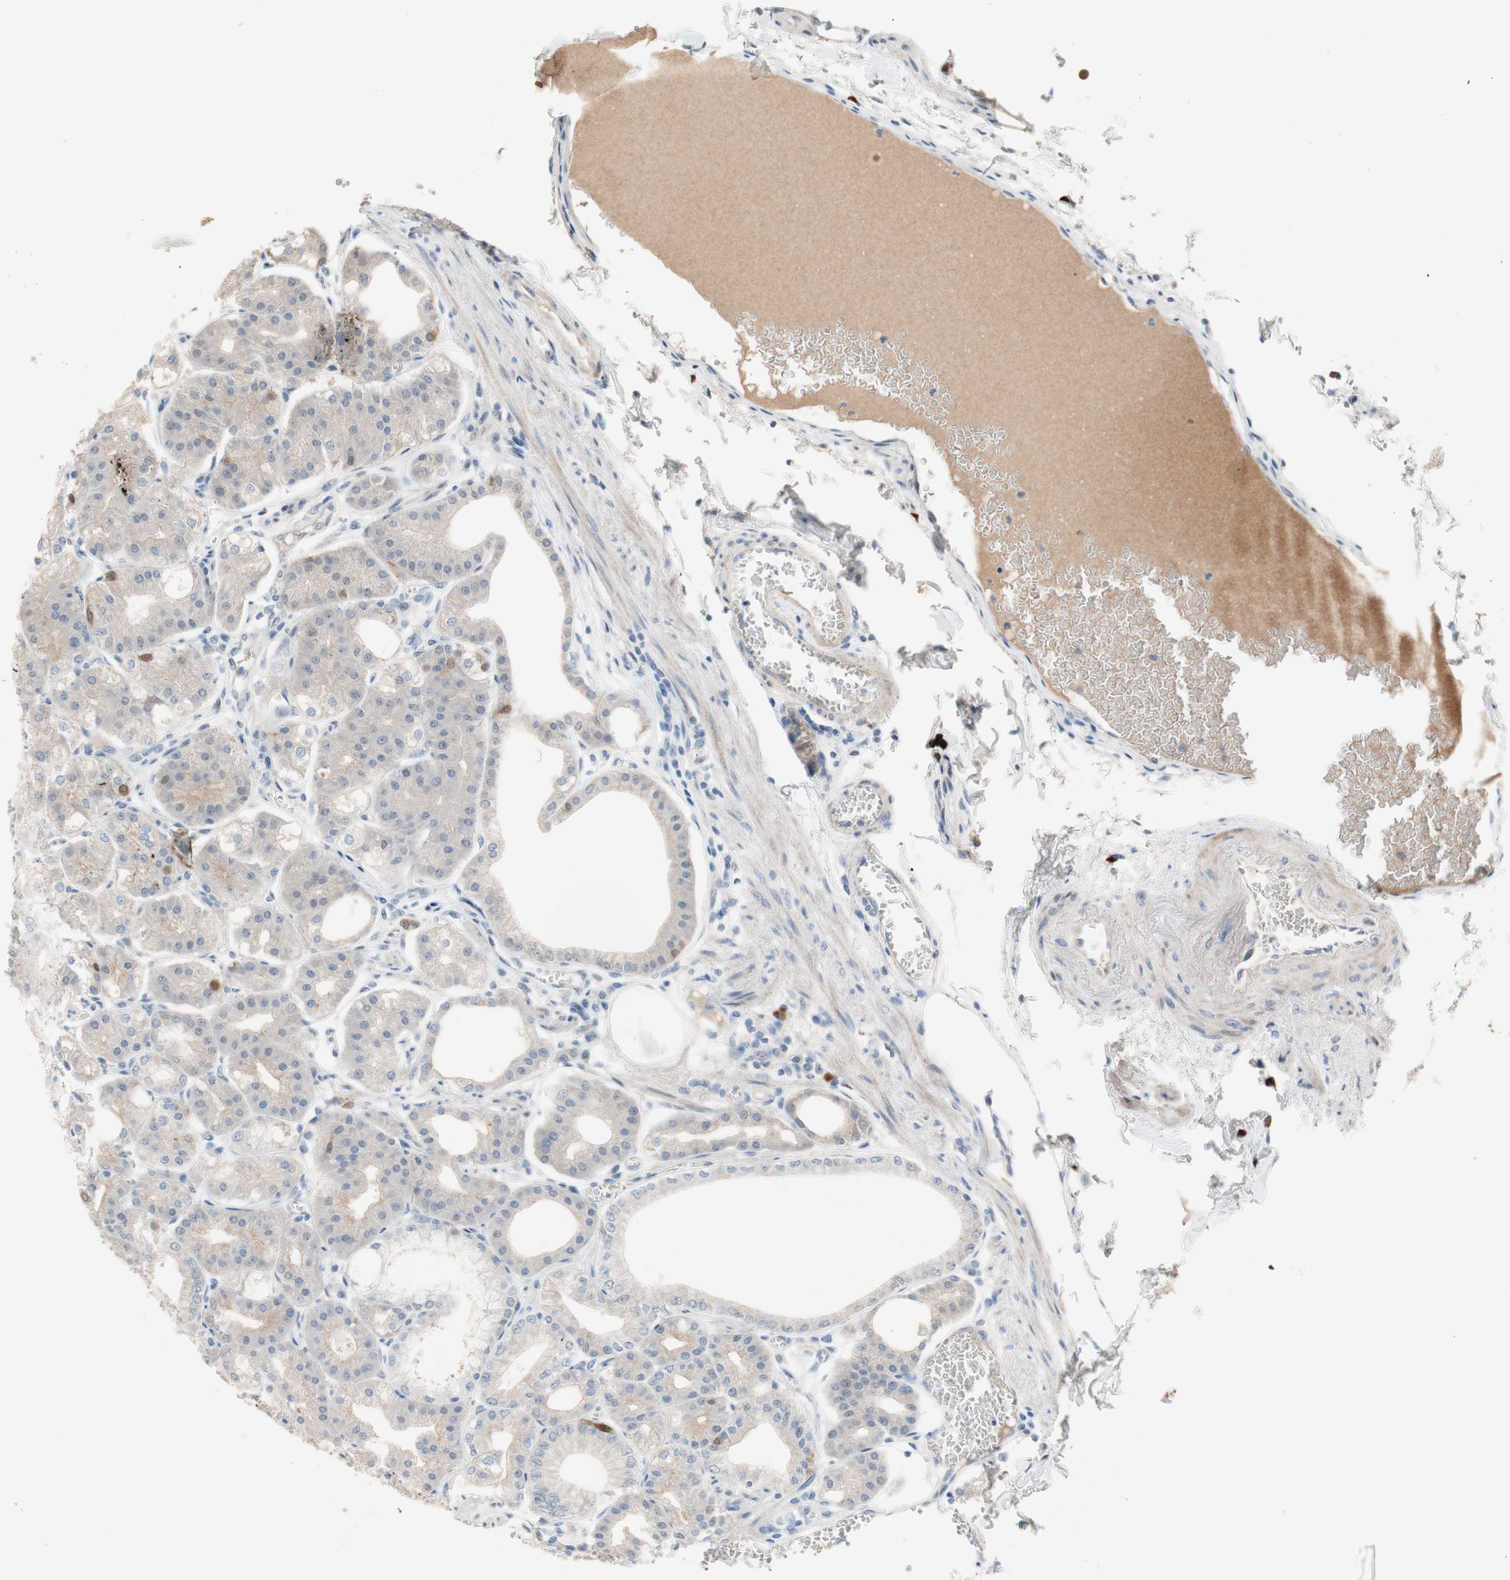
{"staining": {"intensity": "moderate", "quantity": "<25%", "location": "cytoplasmic/membranous,nuclear"}, "tissue": "stomach", "cell_type": "Glandular cells", "image_type": "normal", "snomed": [{"axis": "morphology", "description": "Normal tissue, NOS"}, {"axis": "topography", "description": "Stomach, lower"}], "caption": "This image demonstrates immunohistochemistry (IHC) staining of unremarkable stomach, with low moderate cytoplasmic/membranous,nuclear staining in about <25% of glandular cells.", "gene": "PDZK1", "patient": {"sex": "male", "age": 71}}